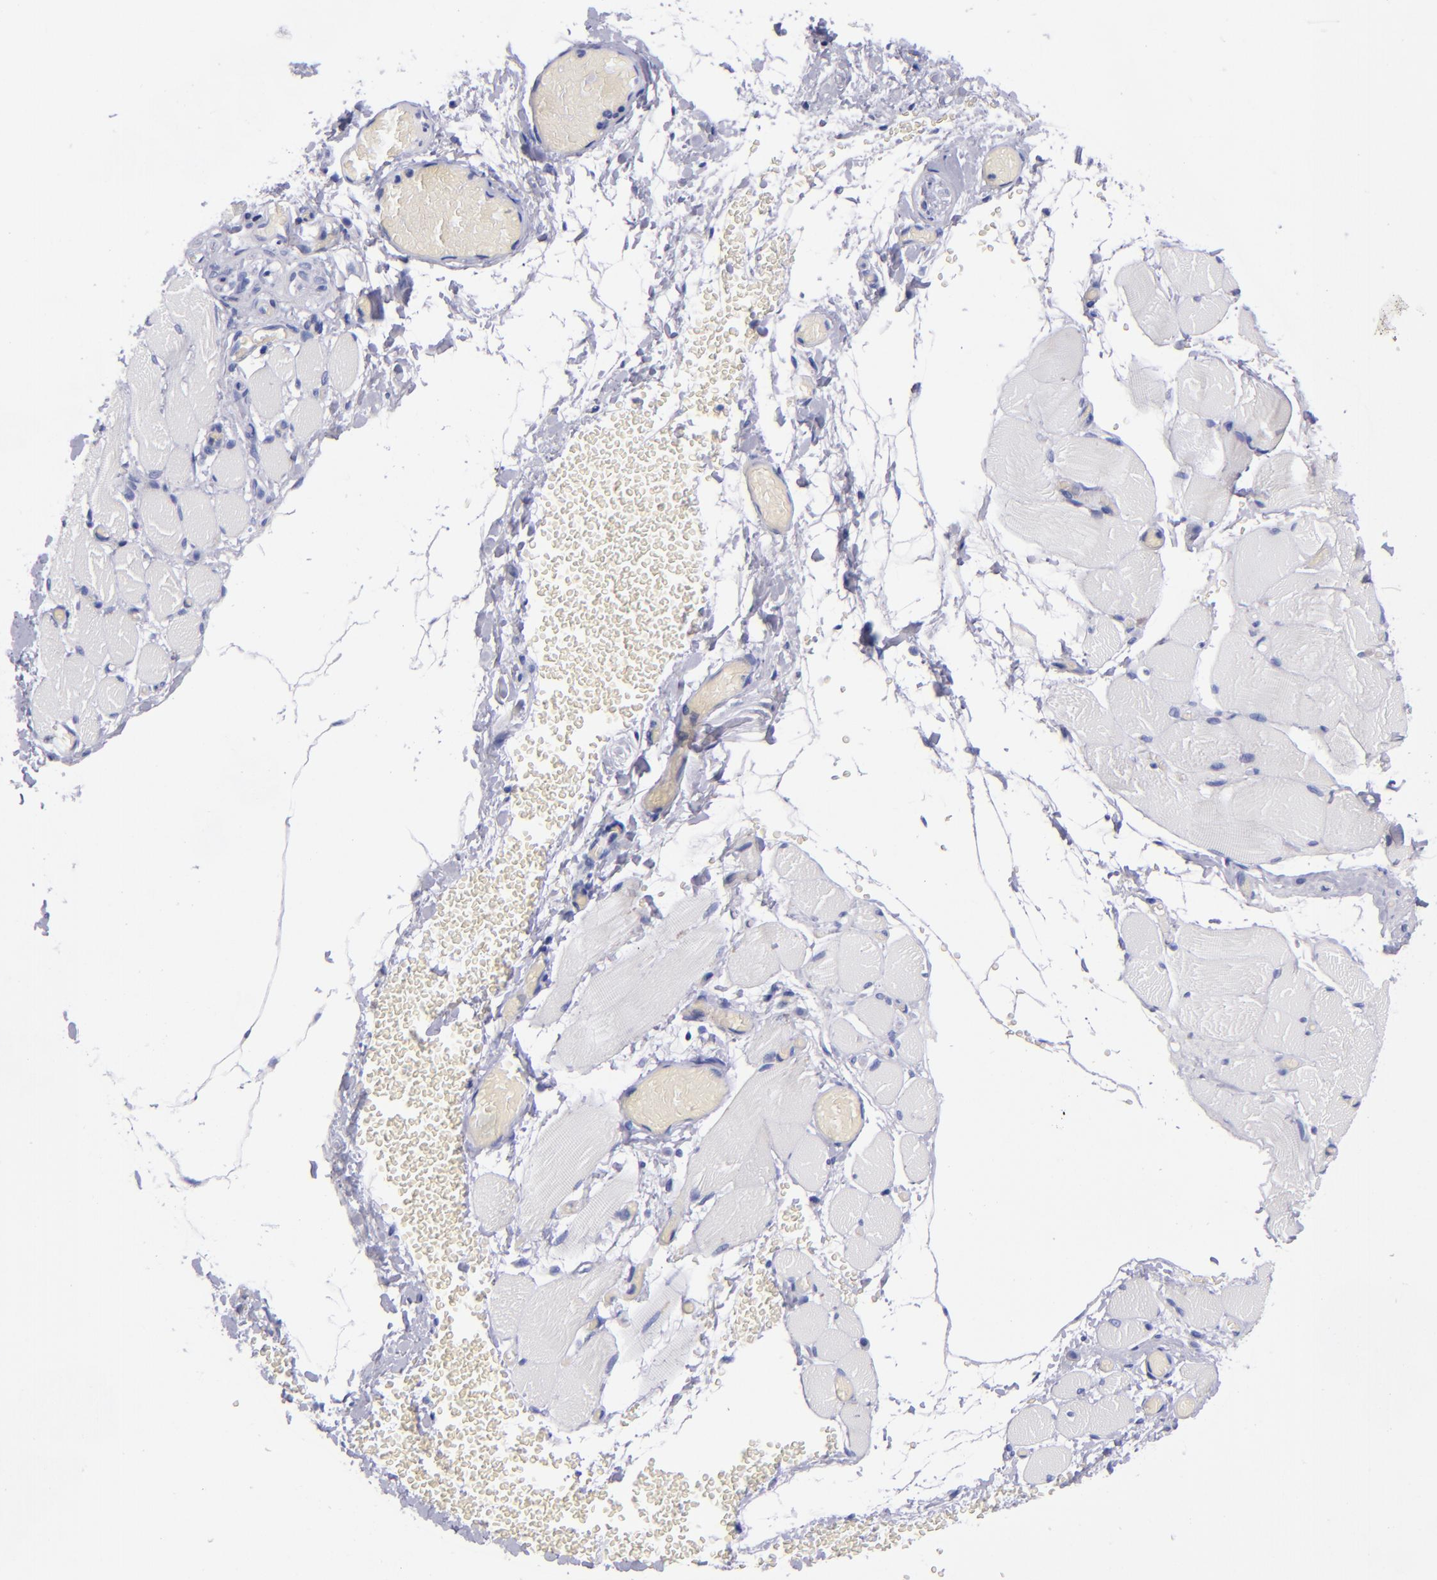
{"staining": {"intensity": "negative", "quantity": "none", "location": "none"}, "tissue": "skeletal muscle", "cell_type": "Myocytes", "image_type": "normal", "snomed": [{"axis": "morphology", "description": "Normal tissue, NOS"}, {"axis": "topography", "description": "Skeletal muscle"}, {"axis": "topography", "description": "Soft tissue"}], "caption": "Immunohistochemistry image of unremarkable skeletal muscle: skeletal muscle stained with DAB (3,3'-diaminobenzidine) displays no significant protein positivity in myocytes.", "gene": "MCM7", "patient": {"sex": "female", "age": 58}}